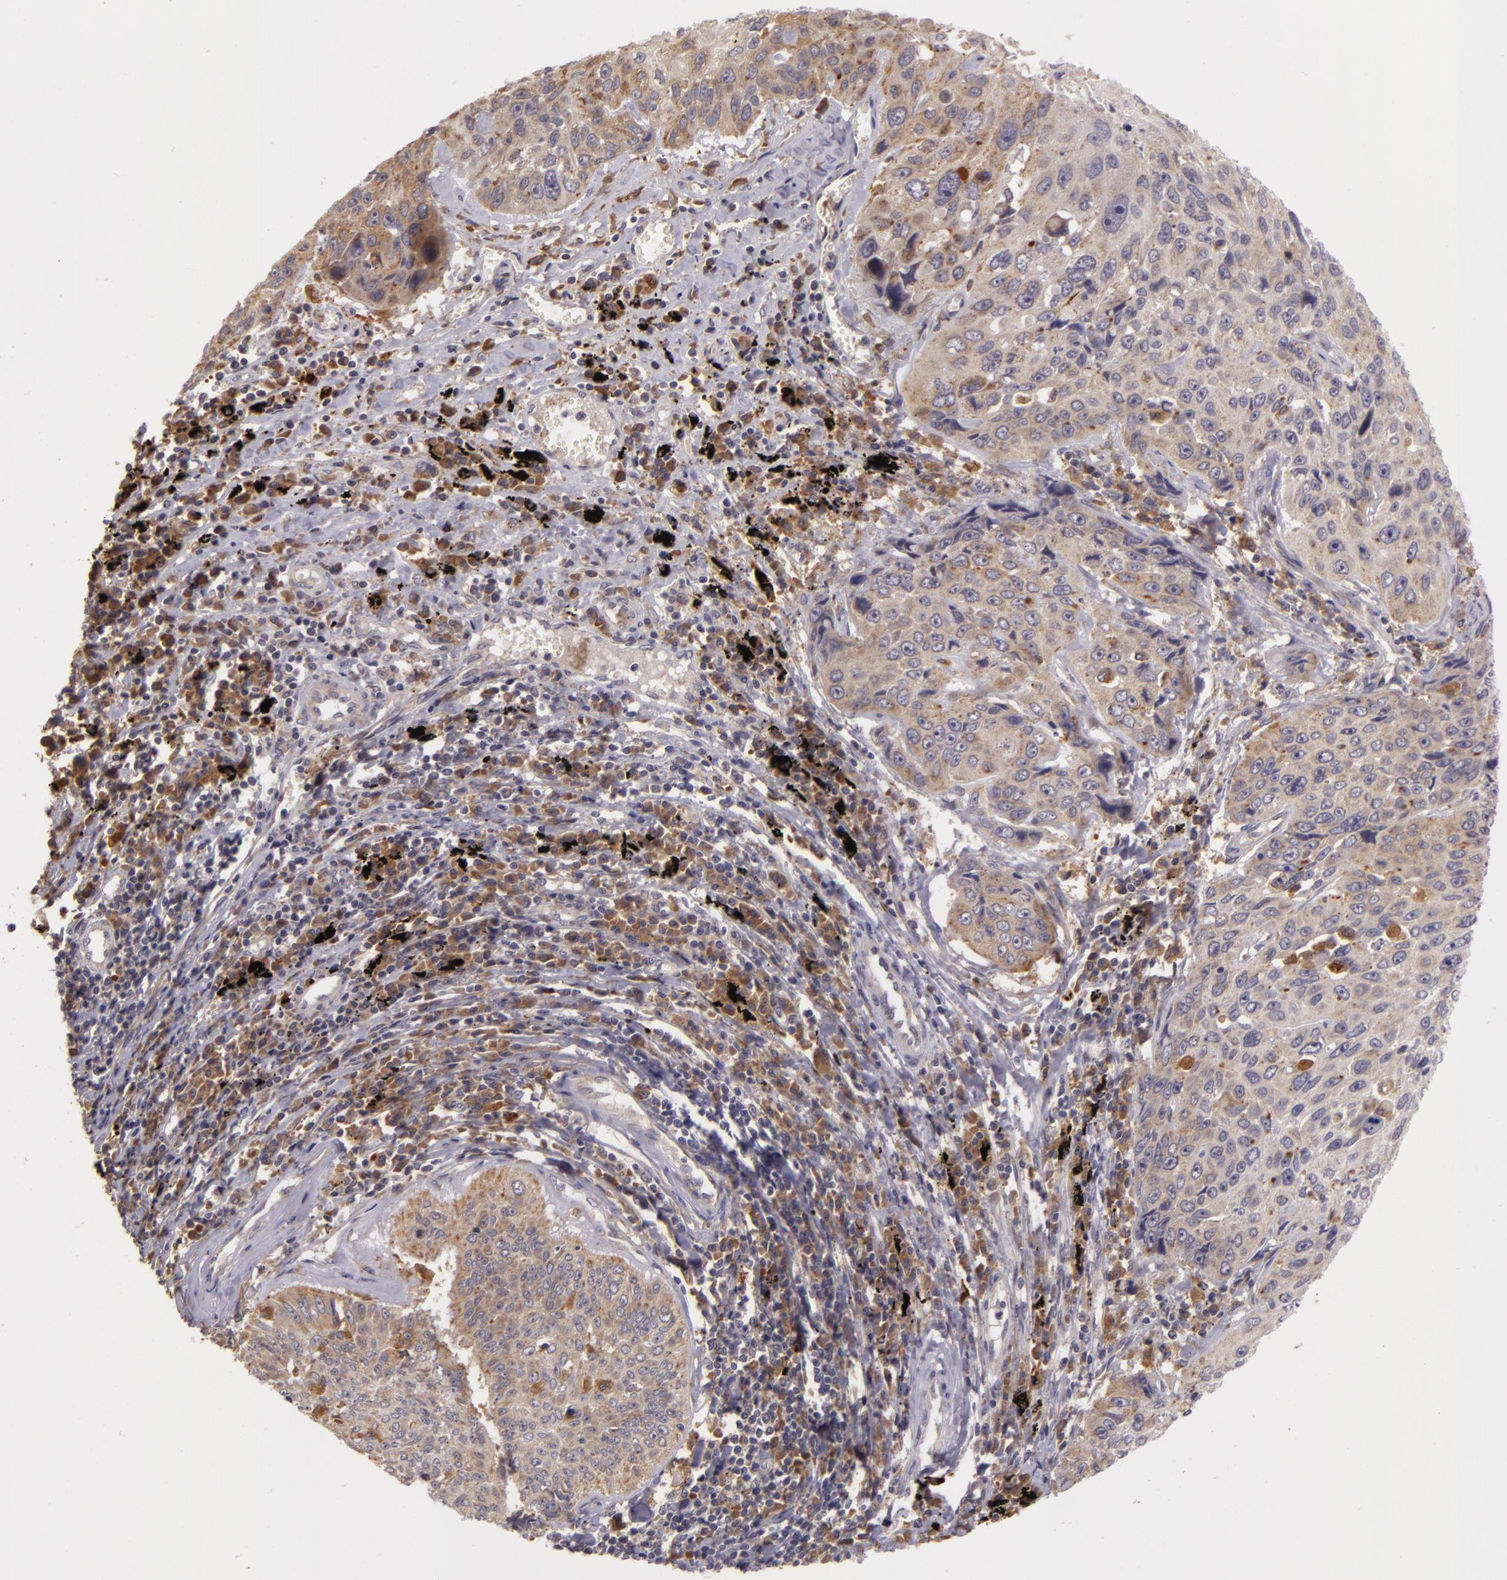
{"staining": {"intensity": "weak", "quantity": ">75%", "location": "cytoplasmic/membranous"}, "tissue": "lung cancer", "cell_type": "Tumor cells", "image_type": "cancer", "snomed": [{"axis": "morphology", "description": "Adenocarcinoma, NOS"}, {"axis": "topography", "description": "Lung"}], "caption": "About >75% of tumor cells in adenocarcinoma (lung) exhibit weak cytoplasmic/membranous protein positivity as visualized by brown immunohistochemical staining.", "gene": "PPP1R3F", "patient": {"sex": "male", "age": 60}}